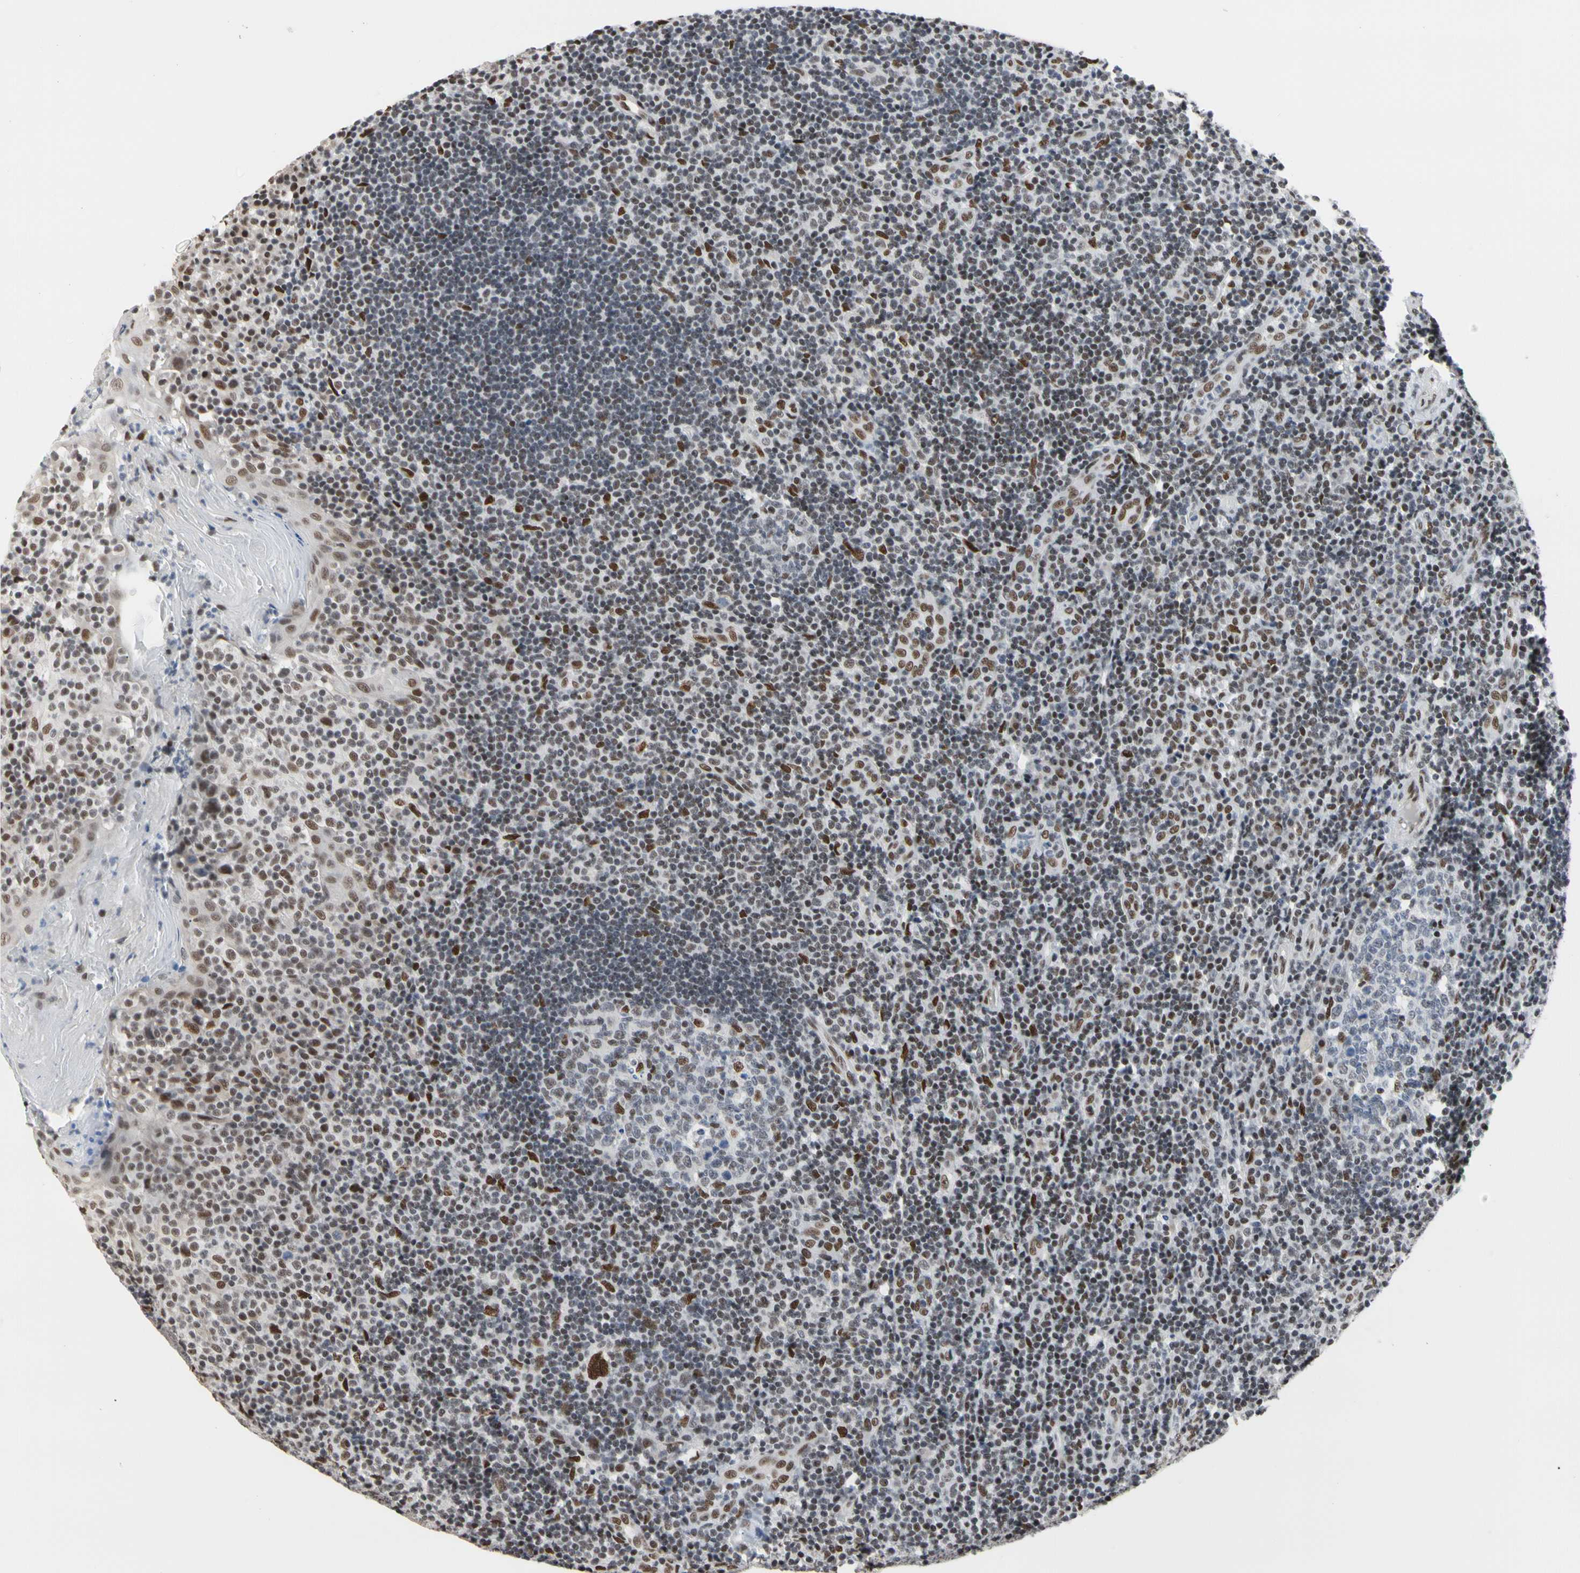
{"staining": {"intensity": "moderate", "quantity": "<25%", "location": "nuclear"}, "tissue": "tonsil", "cell_type": "Germinal center cells", "image_type": "normal", "snomed": [{"axis": "morphology", "description": "Normal tissue, NOS"}, {"axis": "topography", "description": "Tonsil"}], "caption": "Brown immunohistochemical staining in benign tonsil reveals moderate nuclear staining in about <25% of germinal center cells. The staining was performed using DAB (3,3'-diaminobenzidine) to visualize the protein expression in brown, while the nuclei were stained in blue with hematoxylin (Magnification: 20x).", "gene": "FAM98B", "patient": {"sex": "female", "age": 40}}